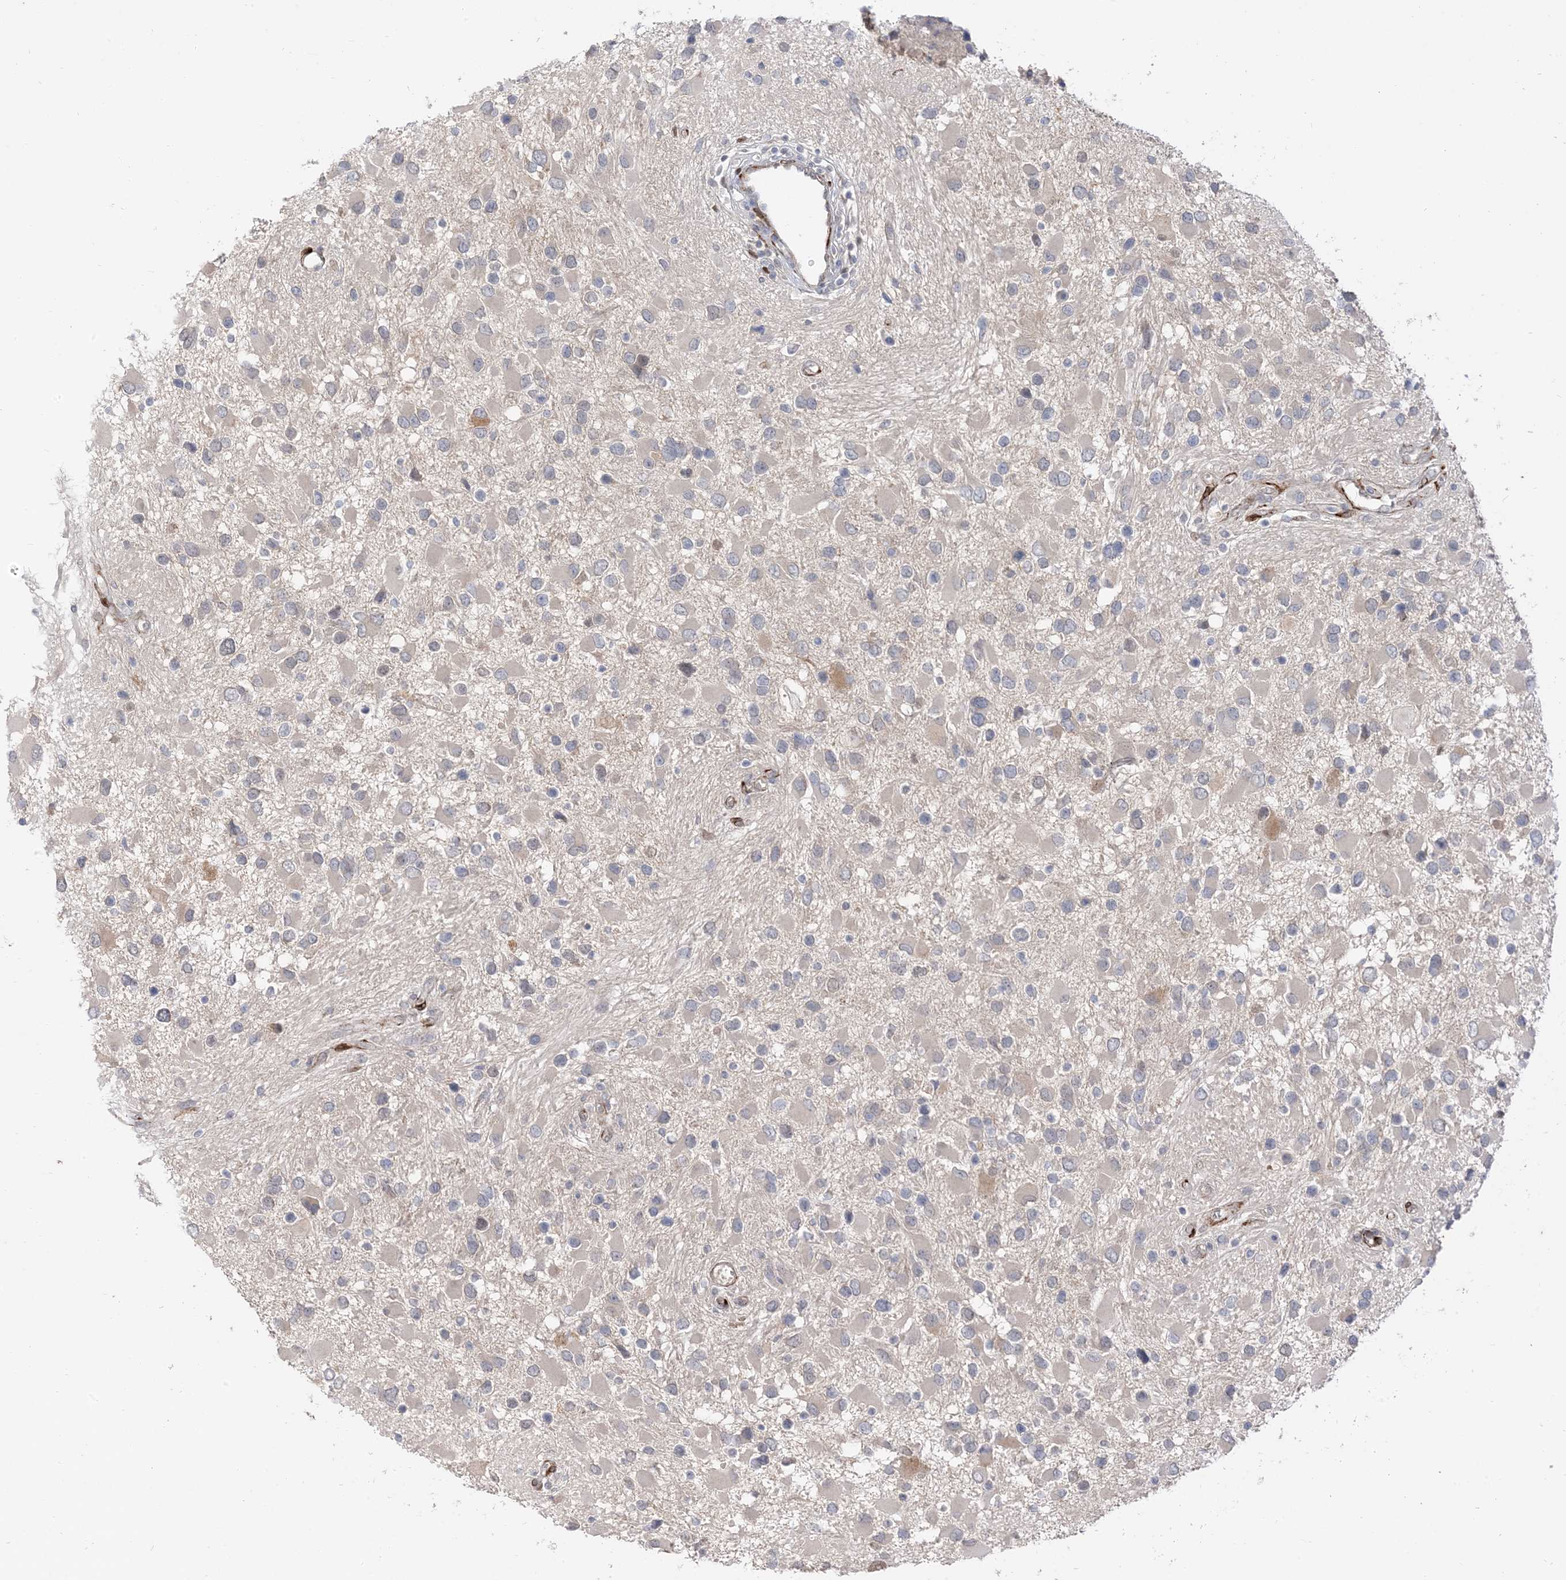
{"staining": {"intensity": "negative", "quantity": "none", "location": "none"}, "tissue": "glioma", "cell_type": "Tumor cells", "image_type": "cancer", "snomed": [{"axis": "morphology", "description": "Glioma, malignant, High grade"}, {"axis": "topography", "description": "Brain"}], "caption": "IHC photomicrograph of glioma stained for a protein (brown), which reveals no positivity in tumor cells.", "gene": "RIN1", "patient": {"sex": "male", "age": 53}}